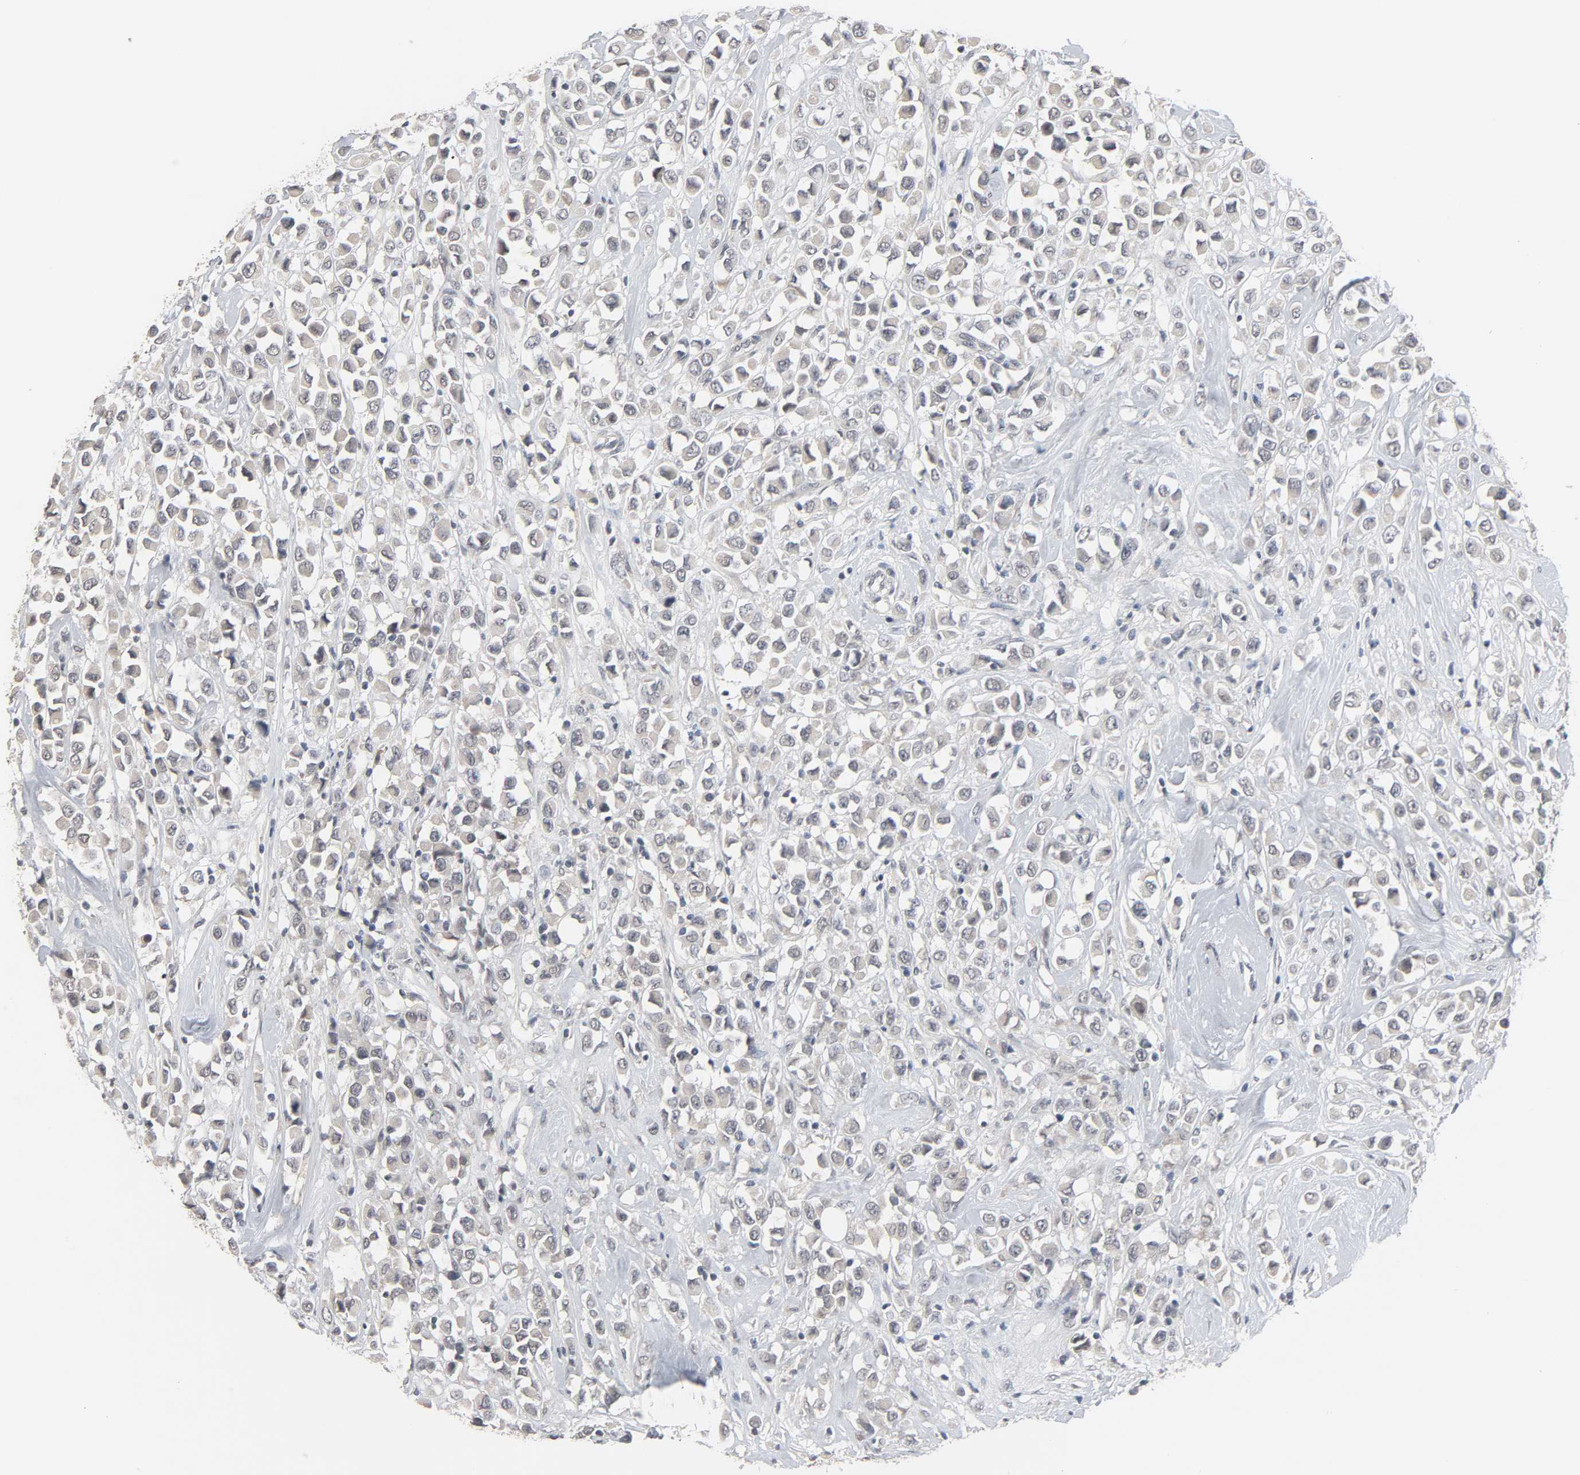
{"staining": {"intensity": "negative", "quantity": "none", "location": "none"}, "tissue": "breast cancer", "cell_type": "Tumor cells", "image_type": "cancer", "snomed": [{"axis": "morphology", "description": "Duct carcinoma"}, {"axis": "topography", "description": "Breast"}], "caption": "A photomicrograph of human breast cancer is negative for staining in tumor cells.", "gene": "MT3", "patient": {"sex": "female", "age": 61}}